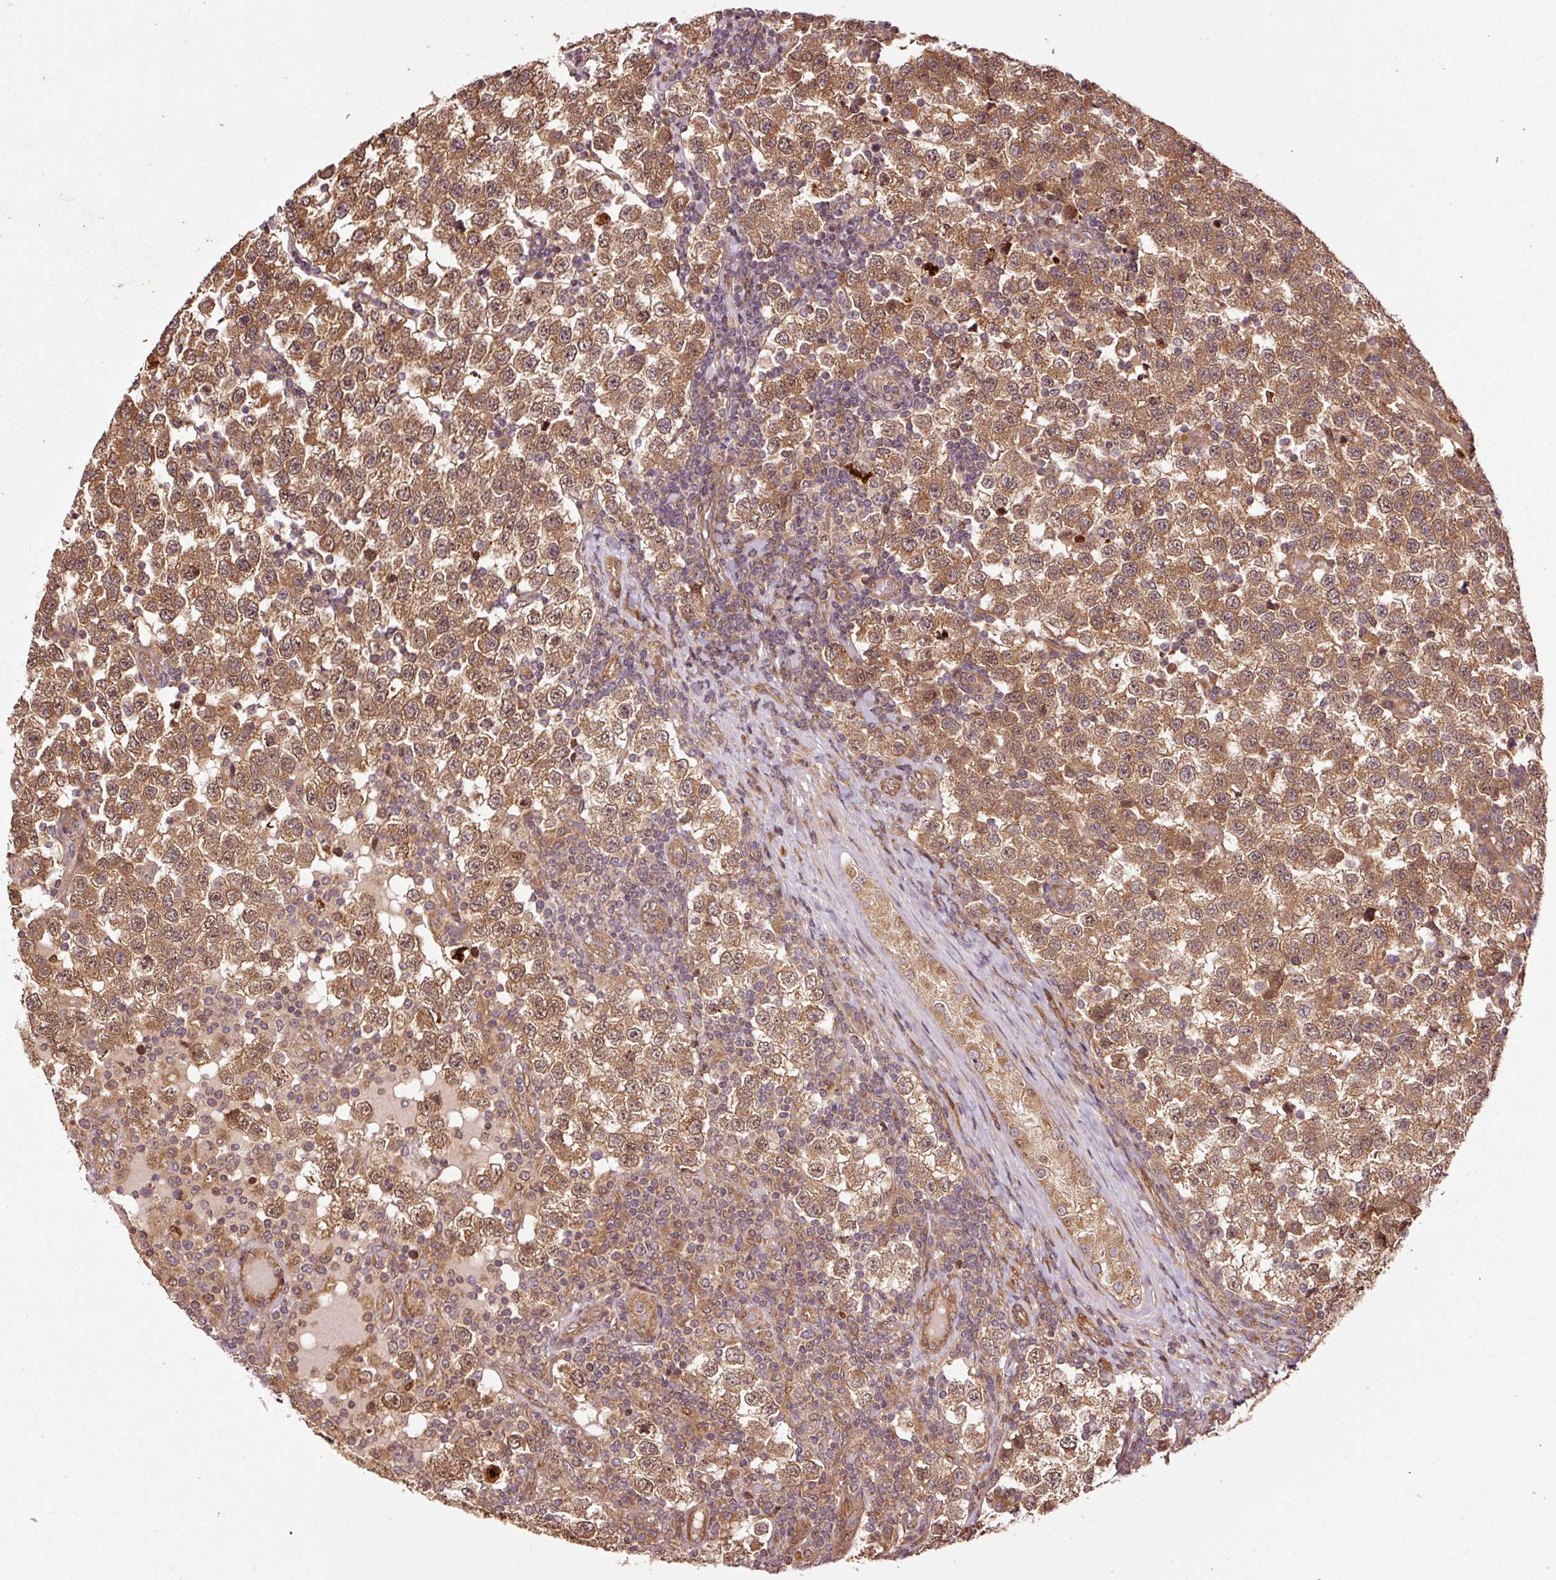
{"staining": {"intensity": "moderate", "quantity": ">75%", "location": "cytoplasmic/membranous,nuclear"}, "tissue": "testis cancer", "cell_type": "Tumor cells", "image_type": "cancer", "snomed": [{"axis": "morphology", "description": "Seminoma, NOS"}, {"axis": "topography", "description": "Testis"}], "caption": "IHC of human testis cancer (seminoma) displays medium levels of moderate cytoplasmic/membranous and nuclear expression in about >75% of tumor cells.", "gene": "OXER1", "patient": {"sex": "male", "age": 34}}